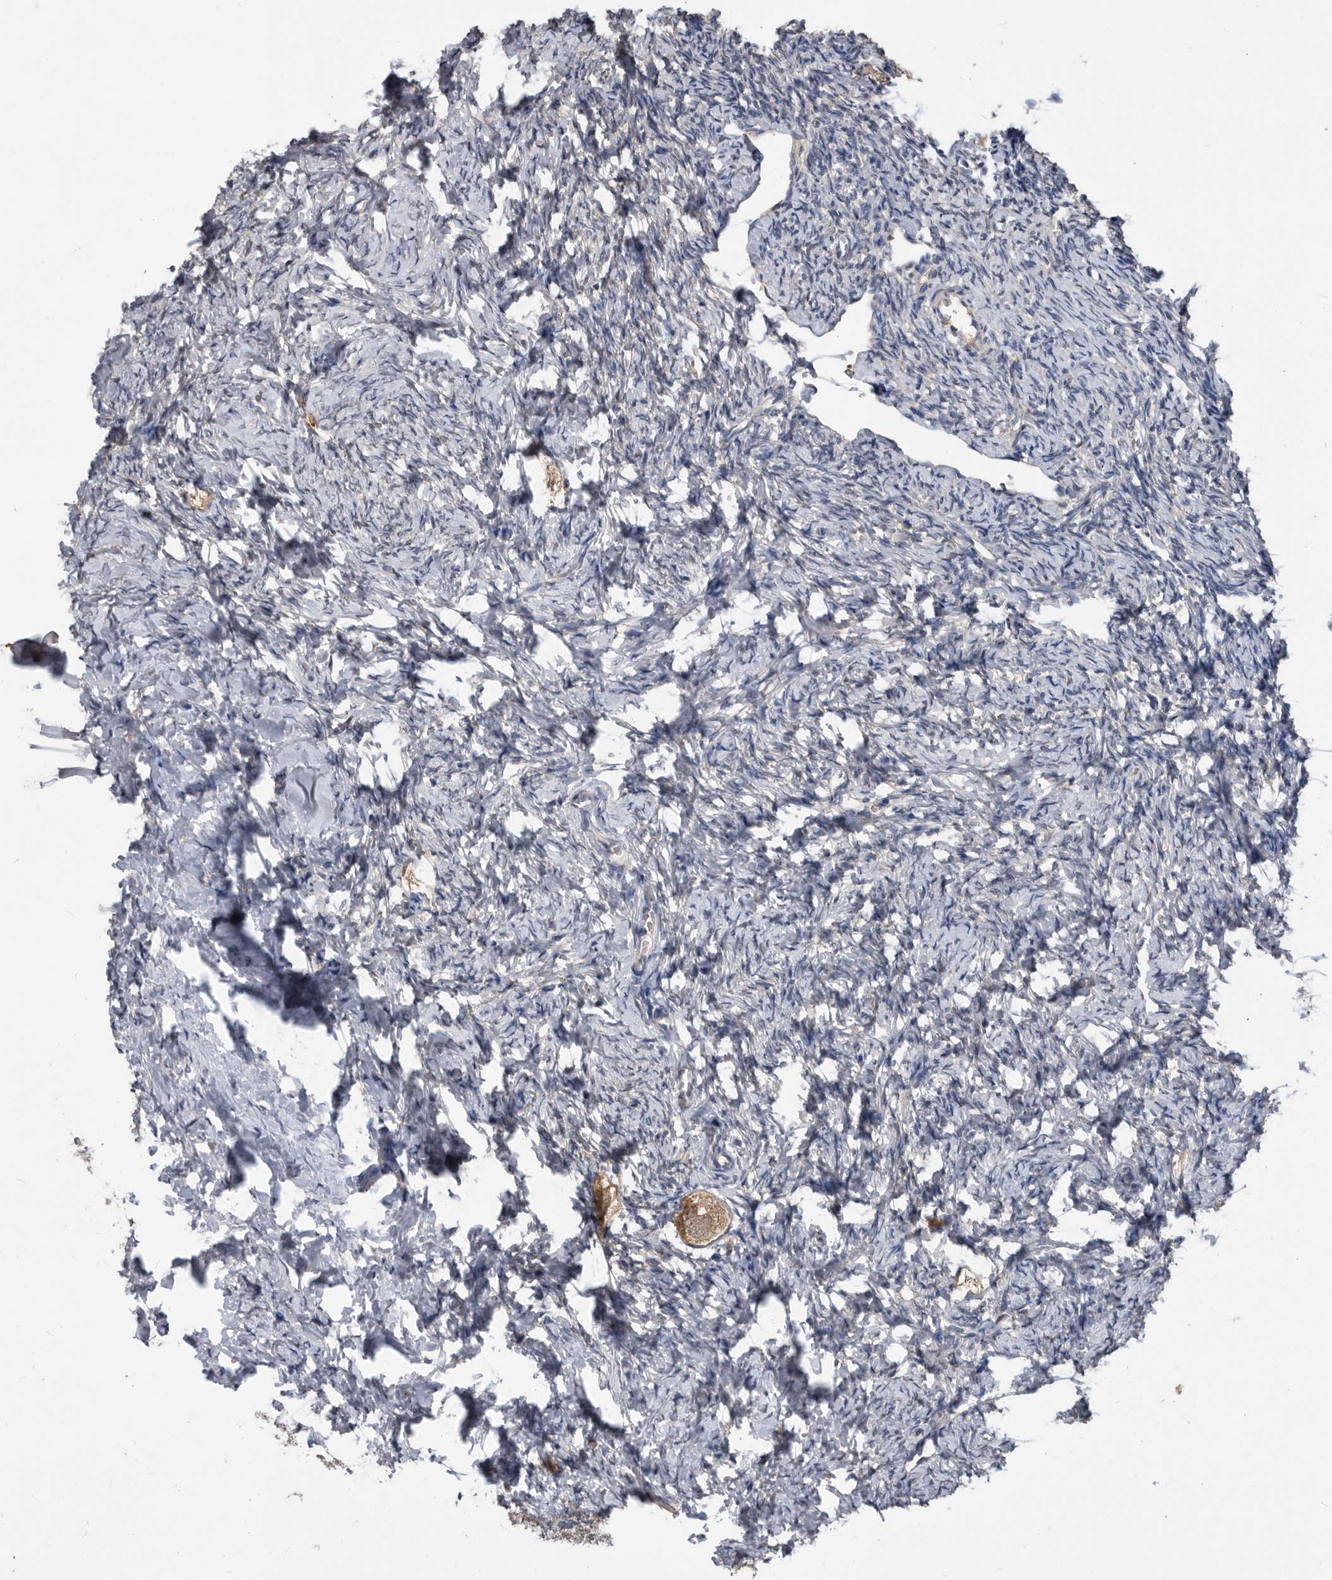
{"staining": {"intensity": "moderate", "quantity": ">75%", "location": "cytoplasmic/membranous"}, "tissue": "ovary", "cell_type": "Follicle cells", "image_type": "normal", "snomed": [{"axis": "morphology", "description": "Normal tissue, NOS"}, {"axis": "topography", "description": "Ovary"}], "caption": "Immunohistochemistry staining of unremarkable ovary, which reveals medium levels of moderate cytoplasmic/membranous staining in approximately >75% of follicle cells indicating moderate cytoplasmic/membranous protein positivity. The staining was performed using DAB (brown) for protein detection and nuclei were counterstained in hematoxylin (blue).", "gene": "PDXK", "patient": {"sex": "female", "age": 27}}